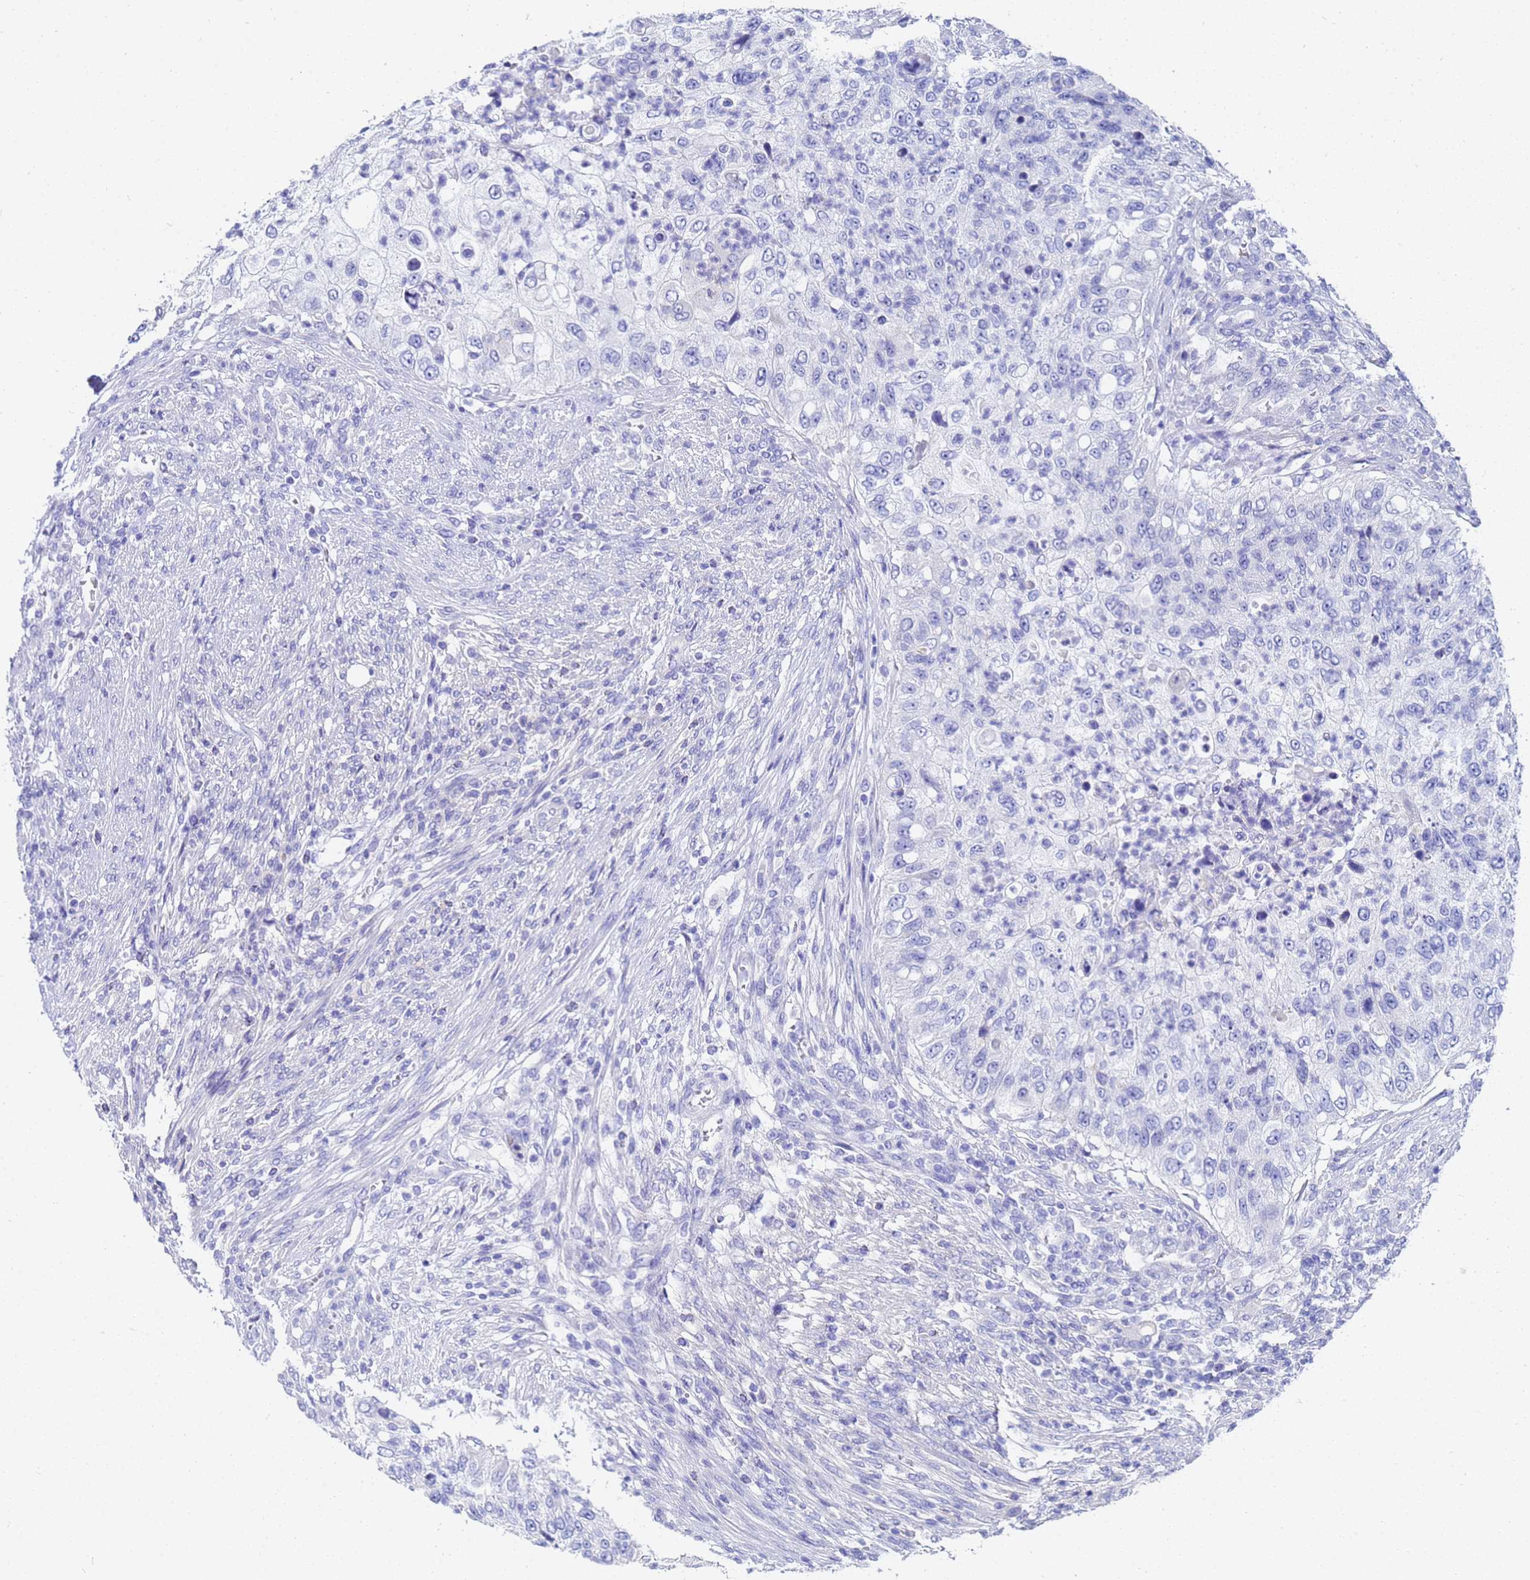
{"staining": {"intensity": "negative", "quantity": "none", "location": "none"}, "tissue": "urothelial cancer", "cell_type": "Tumor cells", "image_type": "cancer", "snomed": [{"axis": "morphology", "description": "Urothelial carcinoma, High grade"}, {"axis": "topography", "description": "Urinary bladder"}], "caption": "Immunohistochemistry (IHC) histopathology image of human high-grade urothelial carcinoma stained for a protein (brown), which demonstrates no positivity in tumor cells. The staining is performed using DAB (3,3'-diaminobenzidine) brown chromogen with nuclei counter-stained in using hematoxylin.", "gene": "C2orf72", "patient": {"sex": "female", "age": 60}}